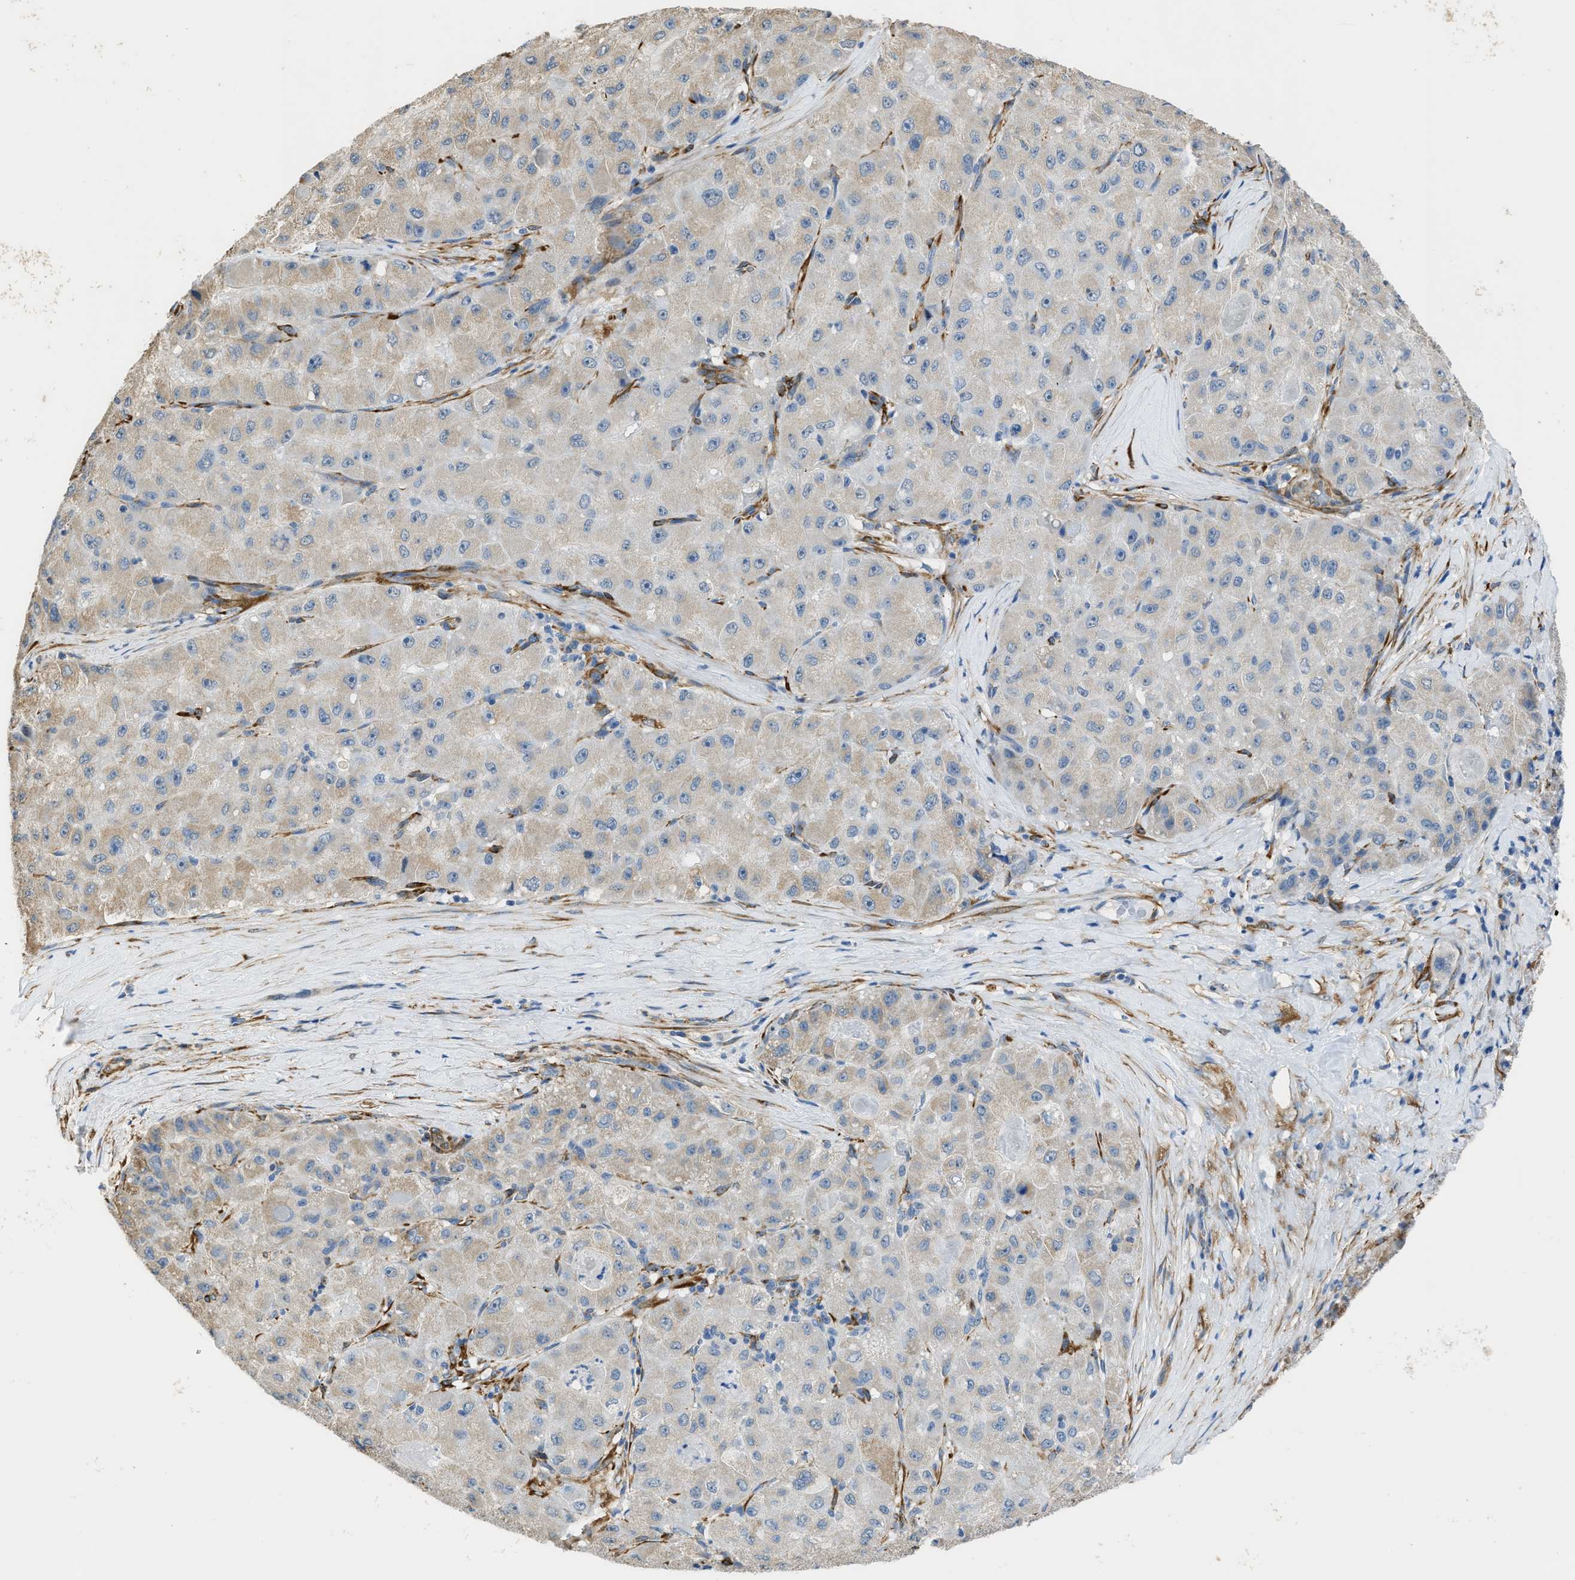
{"staining": {"intensity": "negative", "quantity": "none", "location": "none"}, "tissue": "liver cancer", "cell_type": "Tumor cells", "image_type": "cancer", "snomed": [{"axis": "morphology", "description": "Carcinoma, Hepatocellular, NOS"}, {"axis": "topography", "description": "Liver"}], "caption": "Tumor cells show no significant positivity in liver hepatocellular carcinoma.", "gene": "ZSWIM5", "patient": {"sex": "male", "age": 80}}